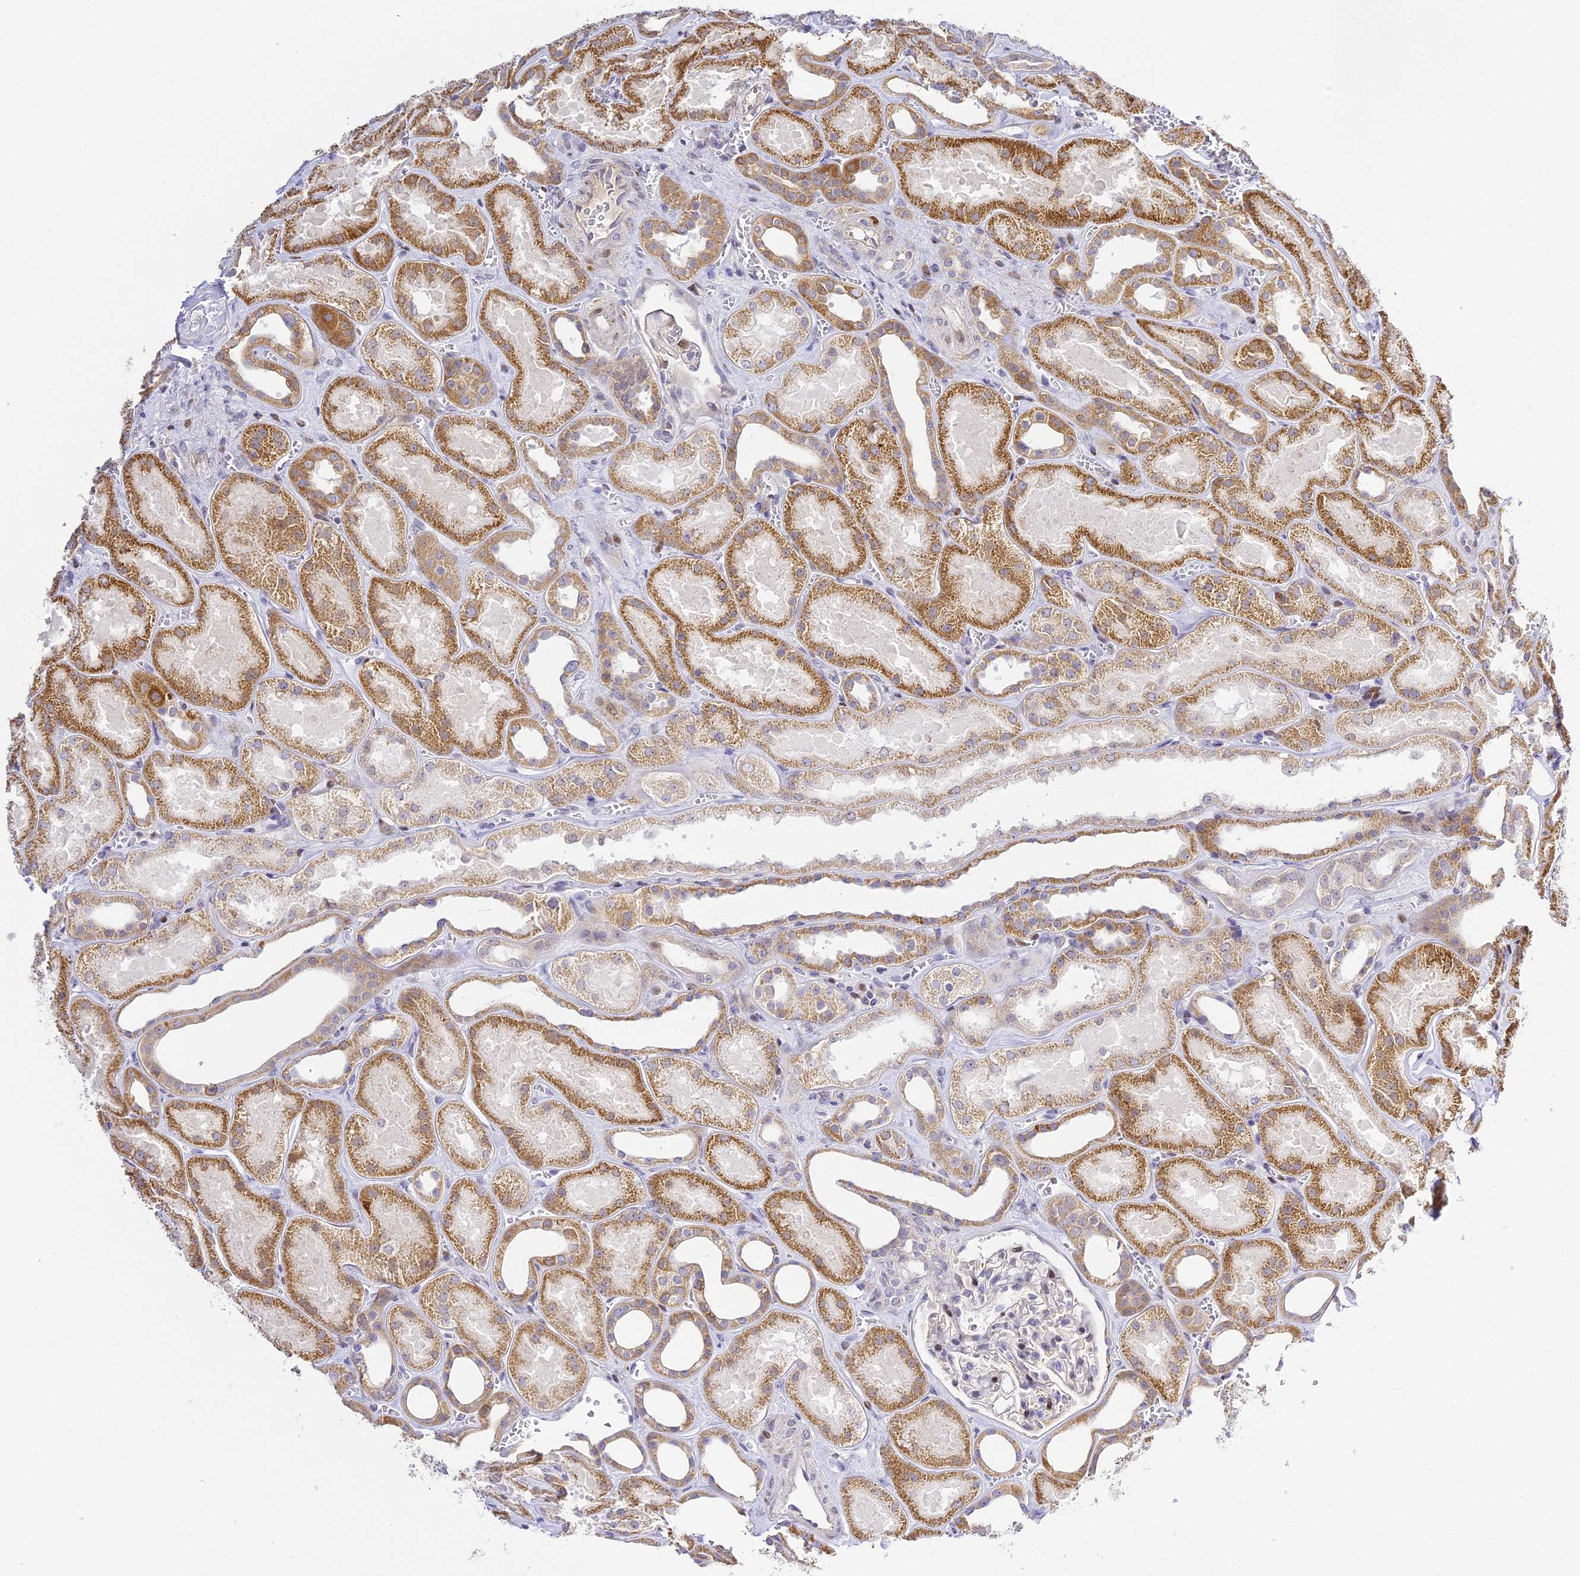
{"staining": {"intensity": "moderate", "quantity": "<25%", "location": "nuclear"}, "tissue": "kidney", "cell_type": "Cells in glomeruli", "image_type": "normal", "snomed": [{"axis": "morphology", "description": "Normal tissue, NOS"}, {"axis": "morphology", "description": "Adenocarcinoma, NOS"}, {"axis": "topography", "description": "Kidney"}], "caption": "A low amount of moderate nuclear staining is present in approximately <25% of cells in glomeruli in normal kidney.", "gene": "SERP1", "patient": {"sex": "female", "age": 68}}